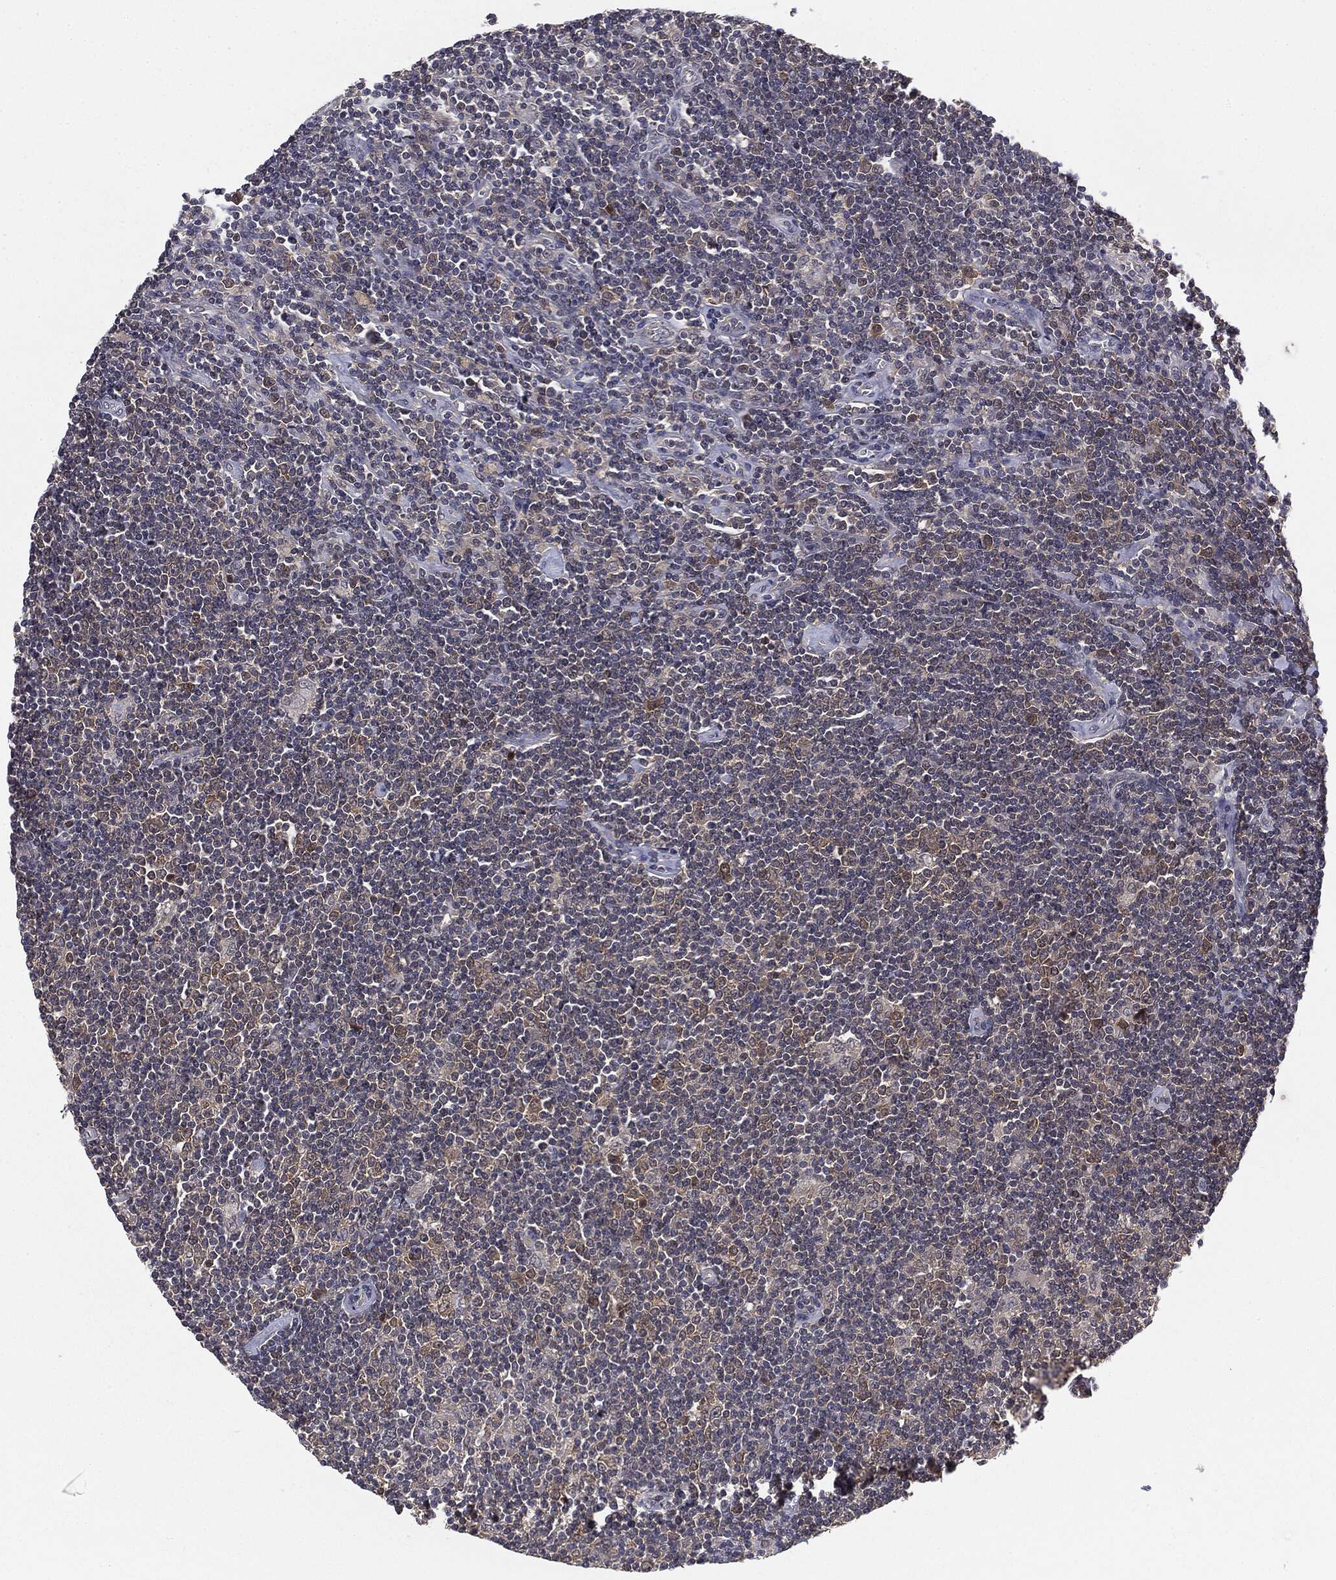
{"staining": {"intensity": "negative", "quantity": "none", "location": "none"}, "tissue": "lymphoma", "cell_type": "Tumor cells", "image_type": "cancer", "snomed": [{"axis": "morphology", "description": "Hodgkin's disease, NOS"}, {"axis": "topography", "description": "Lymph node"}], "caption": "Tumor cells are negative for protein expression in human lymphoma.", "gene": "KRT7", "patient": {"sex": "male", "age": 40}}